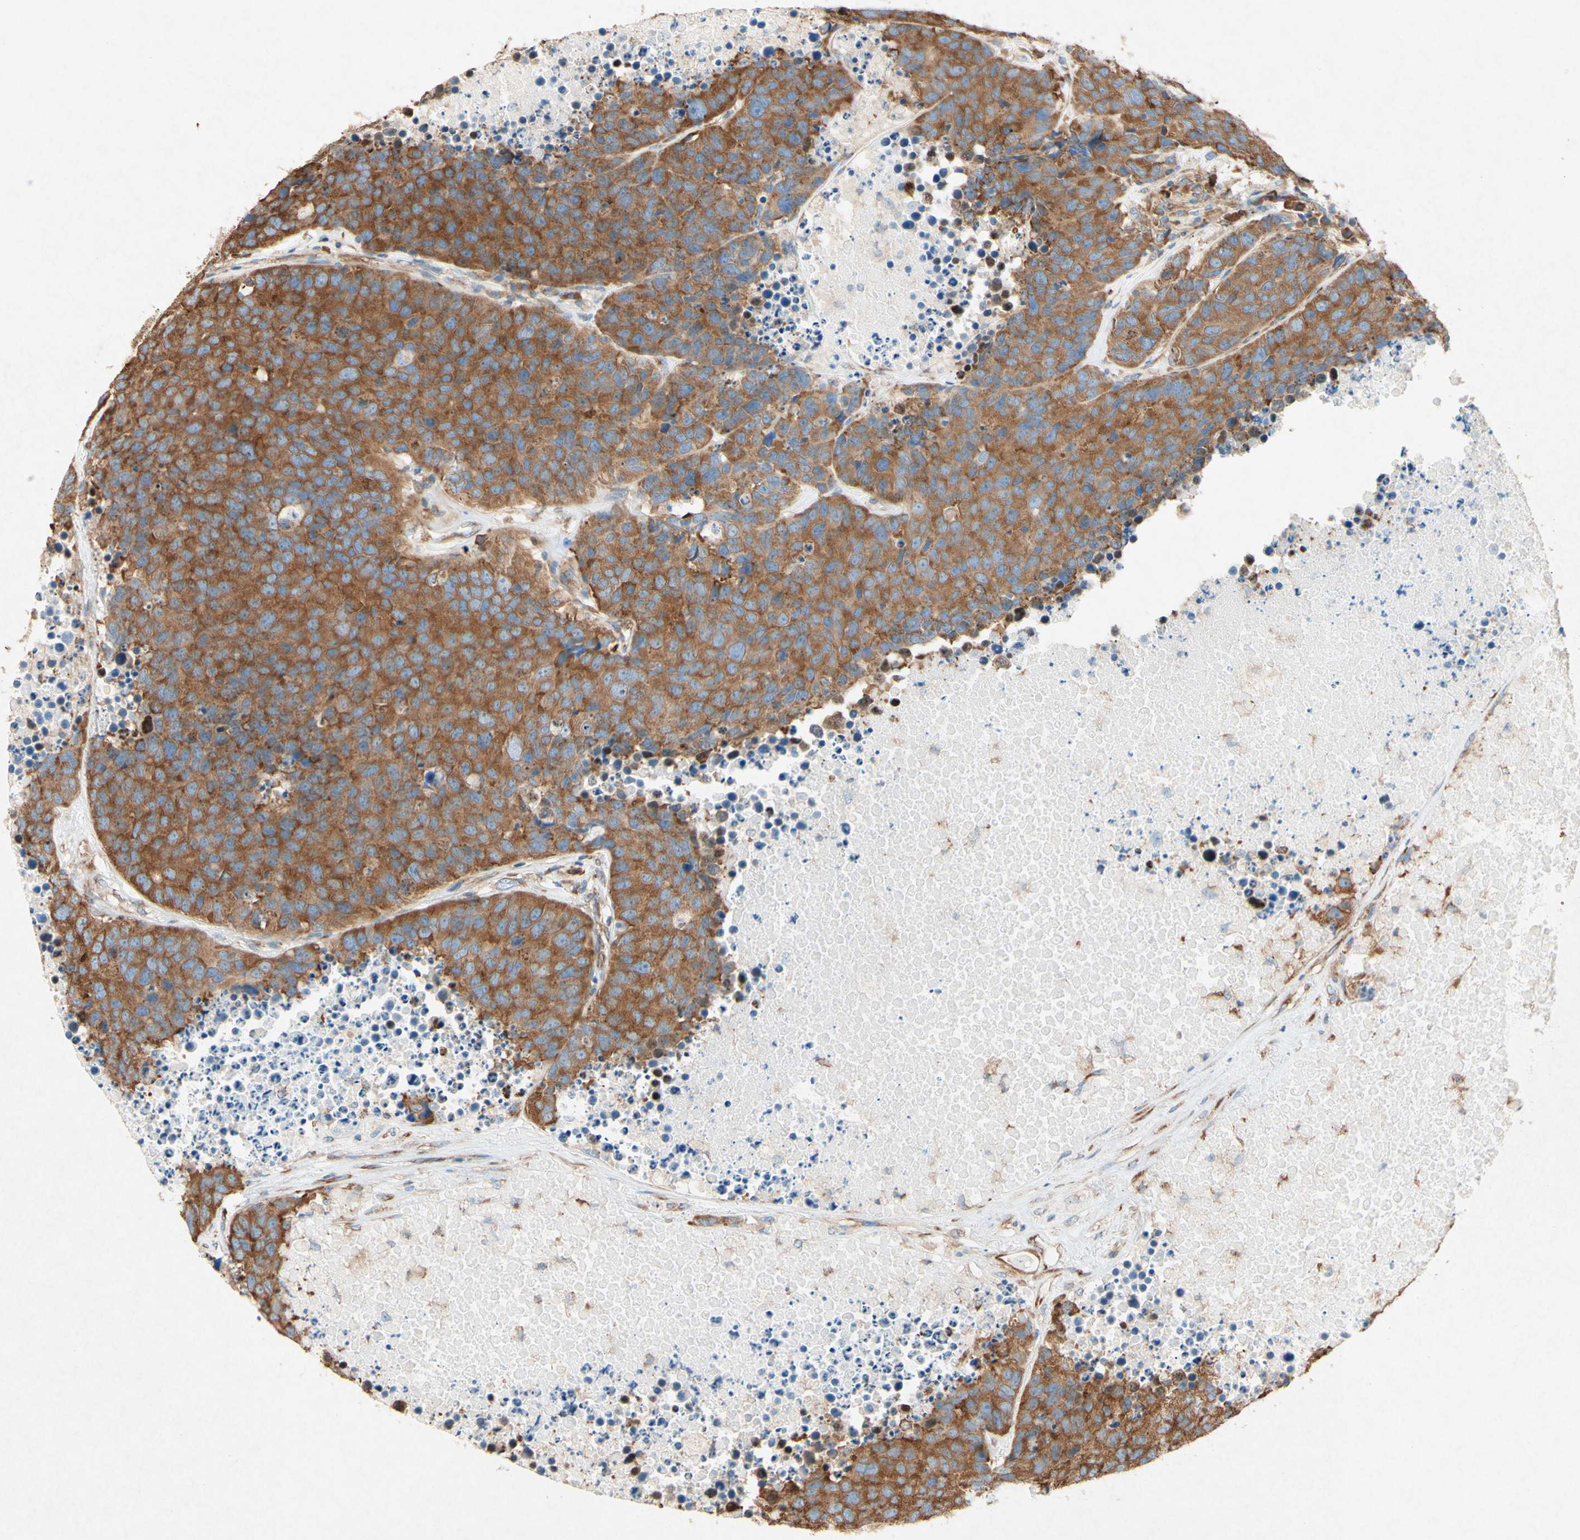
{"staining": {"intensity": "moderate", "quantity": ">75%", "location": "cytoplasmic/membranous"}, "tissue": "carcinoid", "cell_type": "Tumor cells", "image_type": "cancer", "snomed": [{"axis": "morphology", "description": "Carcinoid, malignant, NOS"}, {"axis": "topography", "description": "Lung"}], "caption": "Protein staining of carcinoid tissue exhibits moderate cytoplasmic/membranous expression in approximately >75% of tumor cells. Using DAB (3,3'-diaminobenzidine) (brown) and hematoxylin (blue) stains, captured at high magnification using brightfield microscopy.", "gene": "PABPC1", "patient": {"sex": "male", "age": 60}}